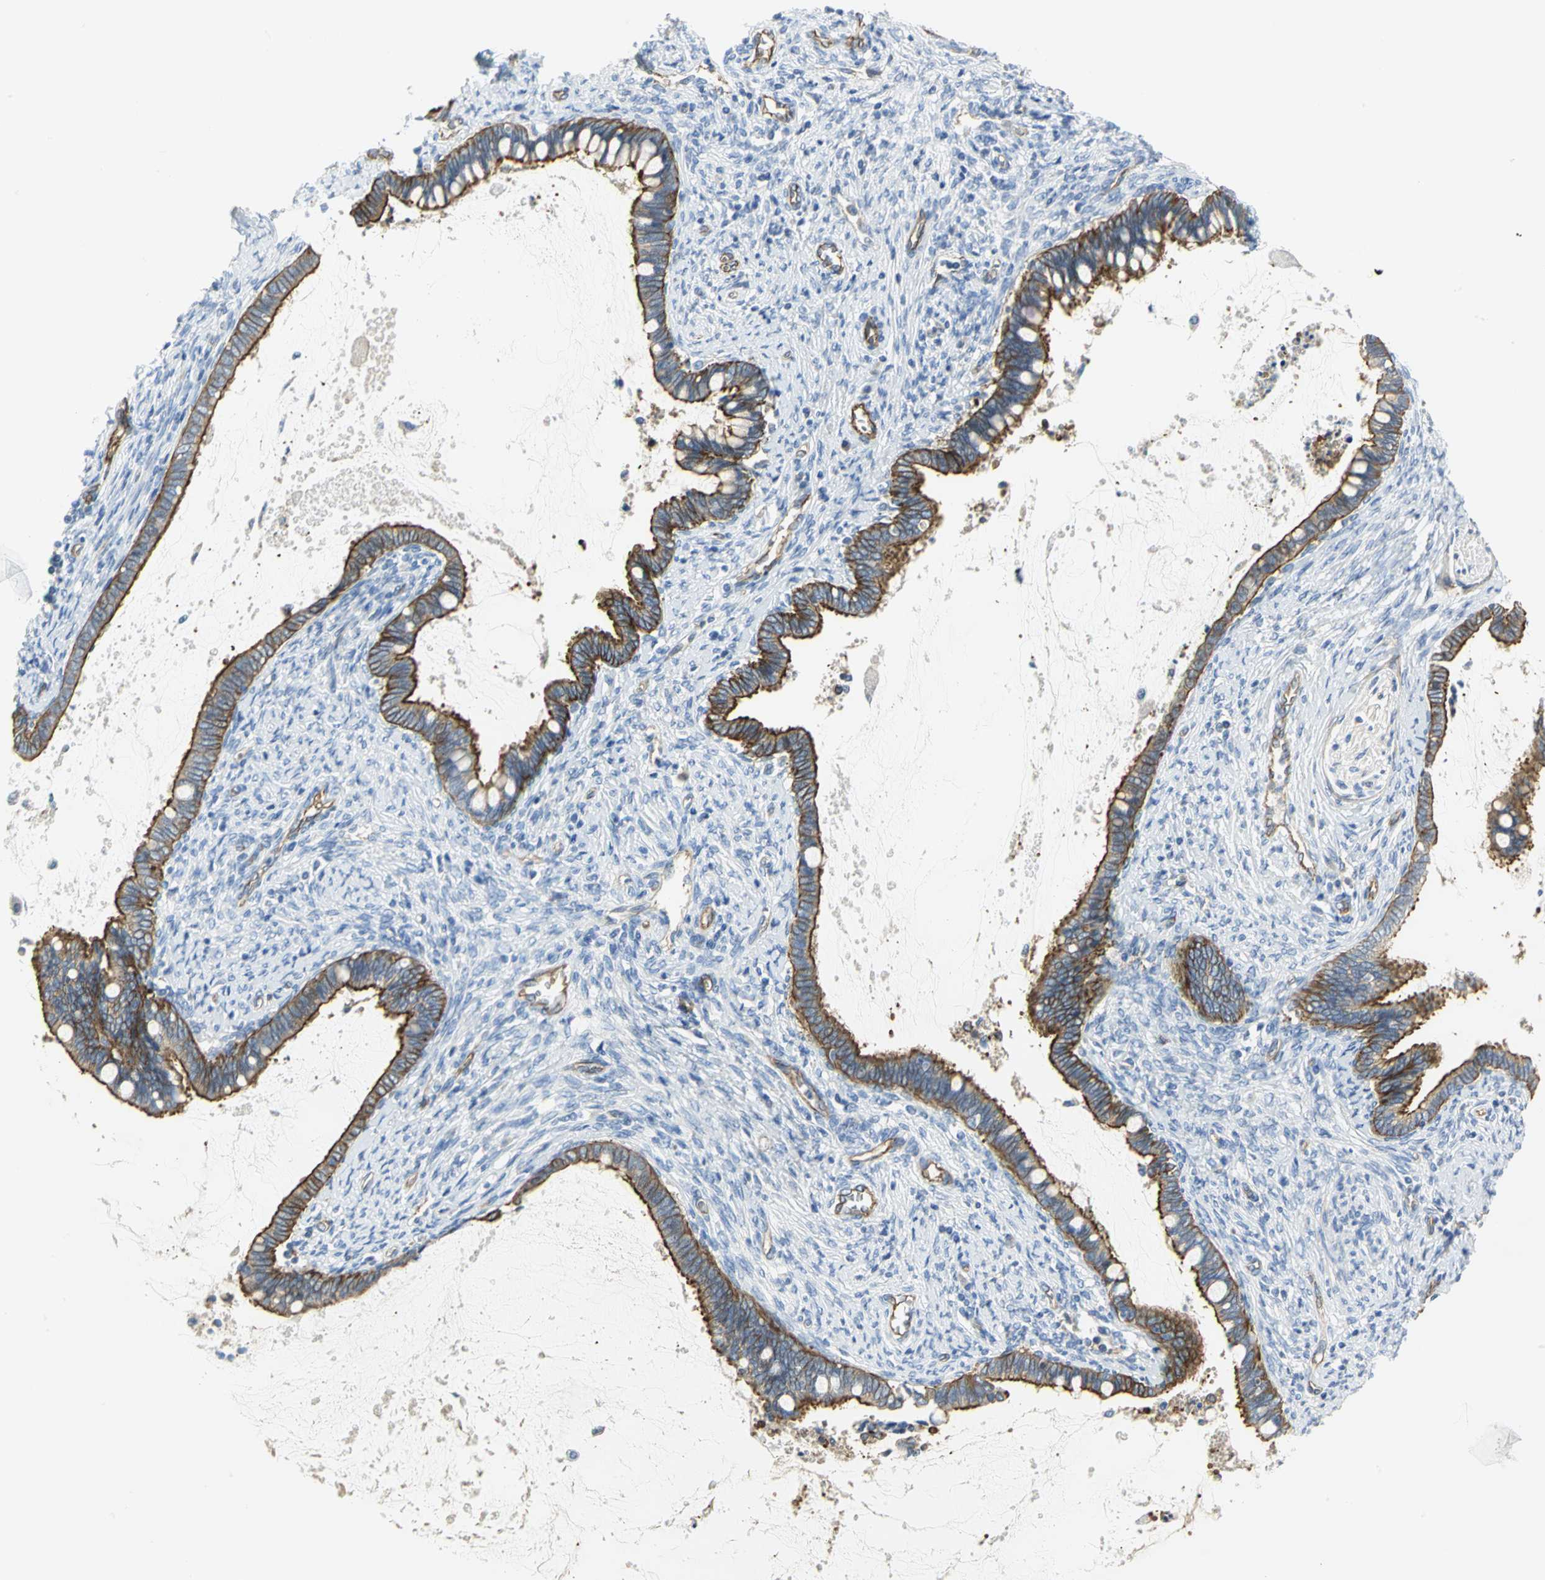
{"staining": {"intensity": "strong", "quantity": ">75%", "location": "cytoplasmic/membranous"}, "tissue": "cervical cancer", "cell_type": "Tumor cells", "image_type": "cancer", "snomed": [{"axis": "morphology", "description": "Adenocarcinoma, NOS"}, {"axis": "topography", "description": "Cervix"}], "caption": "A micrograph of human adenocarcinoma (cervical) stained for a protein displays strong cytoplasmic/membranous brown staining in tumor cells.", "gene": "FLNB", "patient": {"sex": "female", "age": 44}}